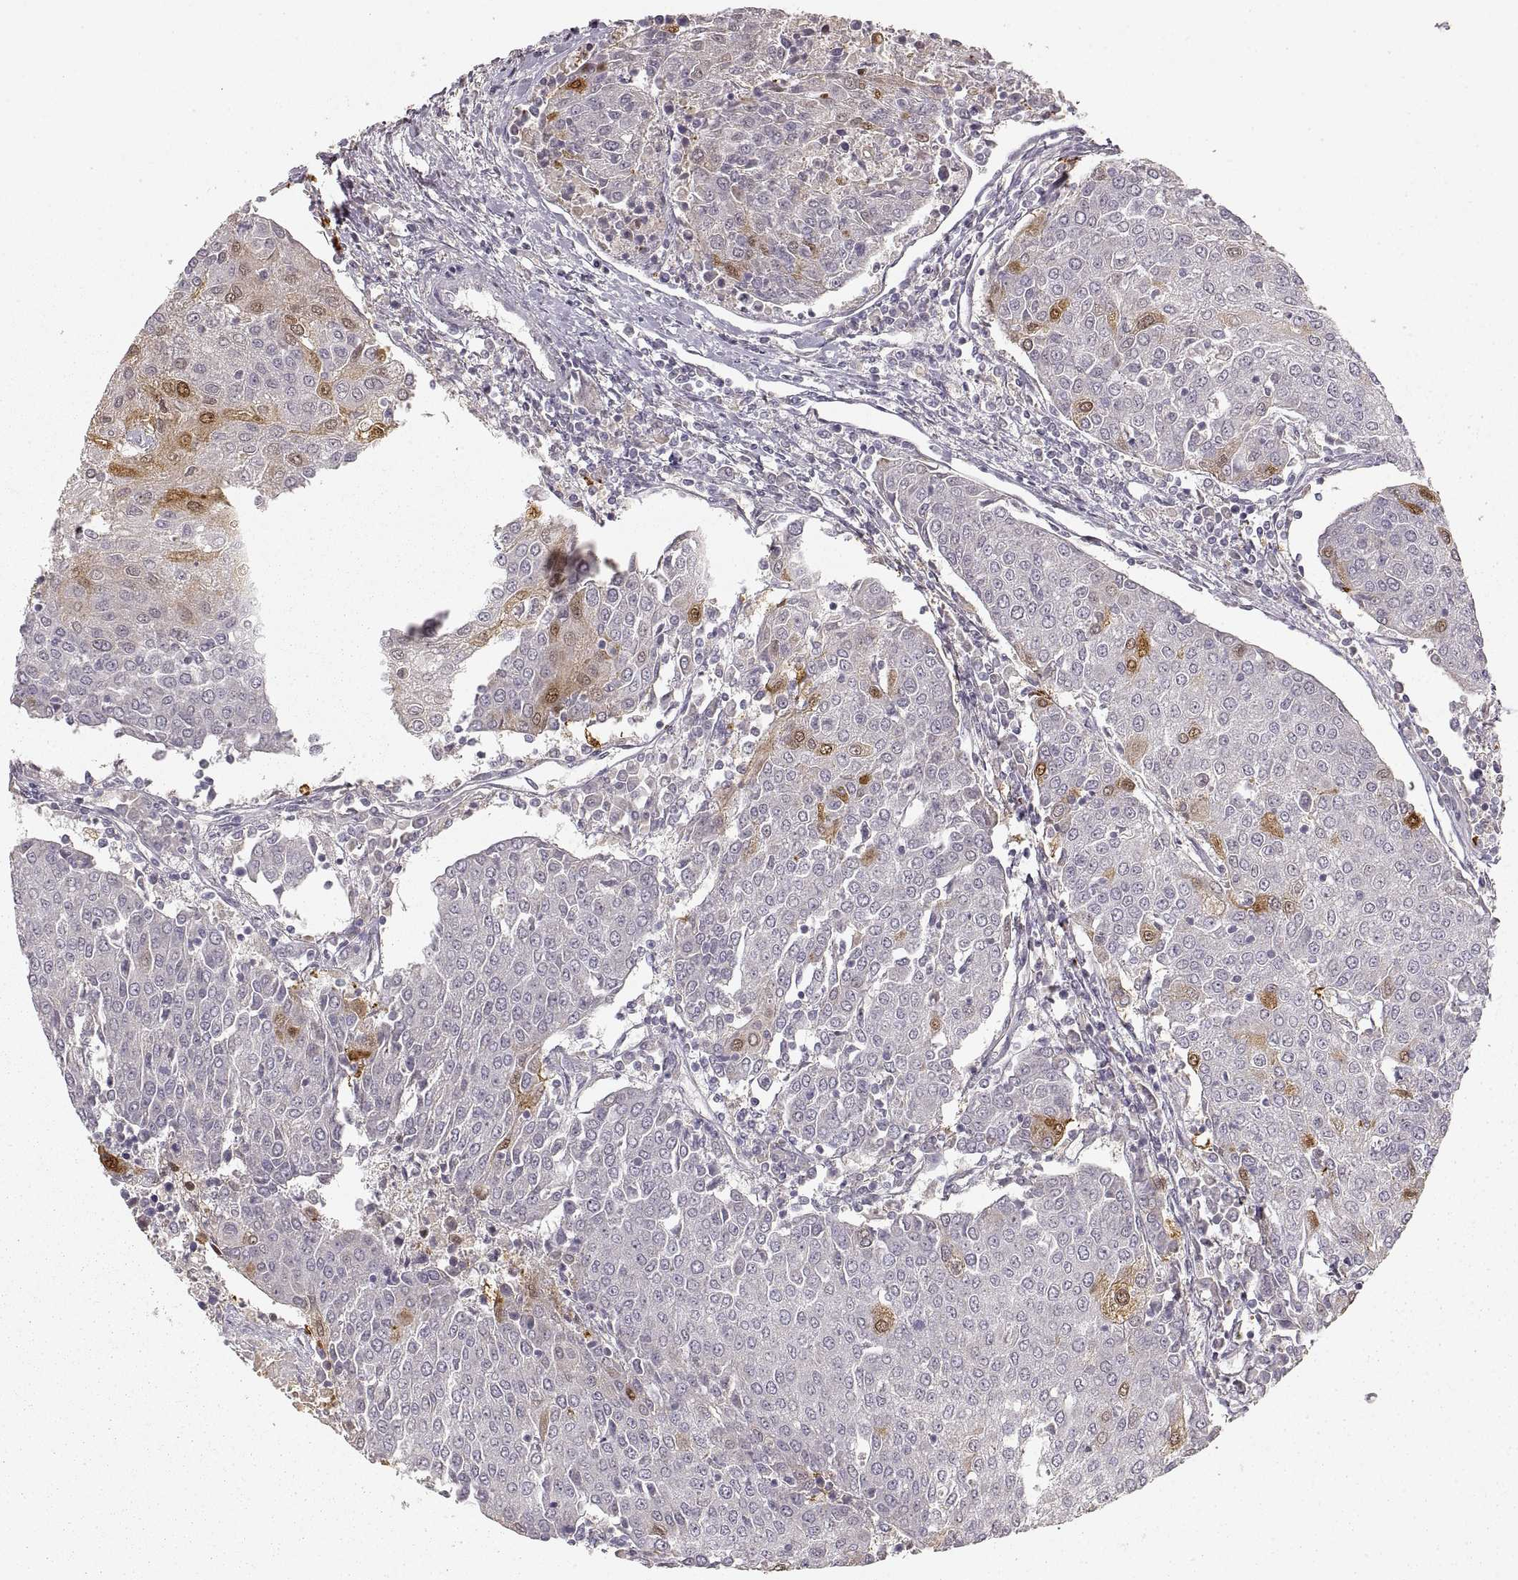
{"staining": {"intensity": "strong", "quantity": "<25%", "location": "cytoplasmic/membranous"}, "tissue": "urothelial cancer", "cell_type": "Tumor cells", "image_type": "cancer", "snomed": [{"axis": "morphology", "description": "Urothelial carcinoma, High grade"}, {"axis": "topography", "description": "Urinary bladder"}], "caption": "There is medium levels of strong cytoplasmic/membranous expression in tumor cells of urothelial cancer, as demonstrated by immunohistochemical staining (brown color).", "gene": "LAMC2", "patient": {"sex": "female", "age": 85}}